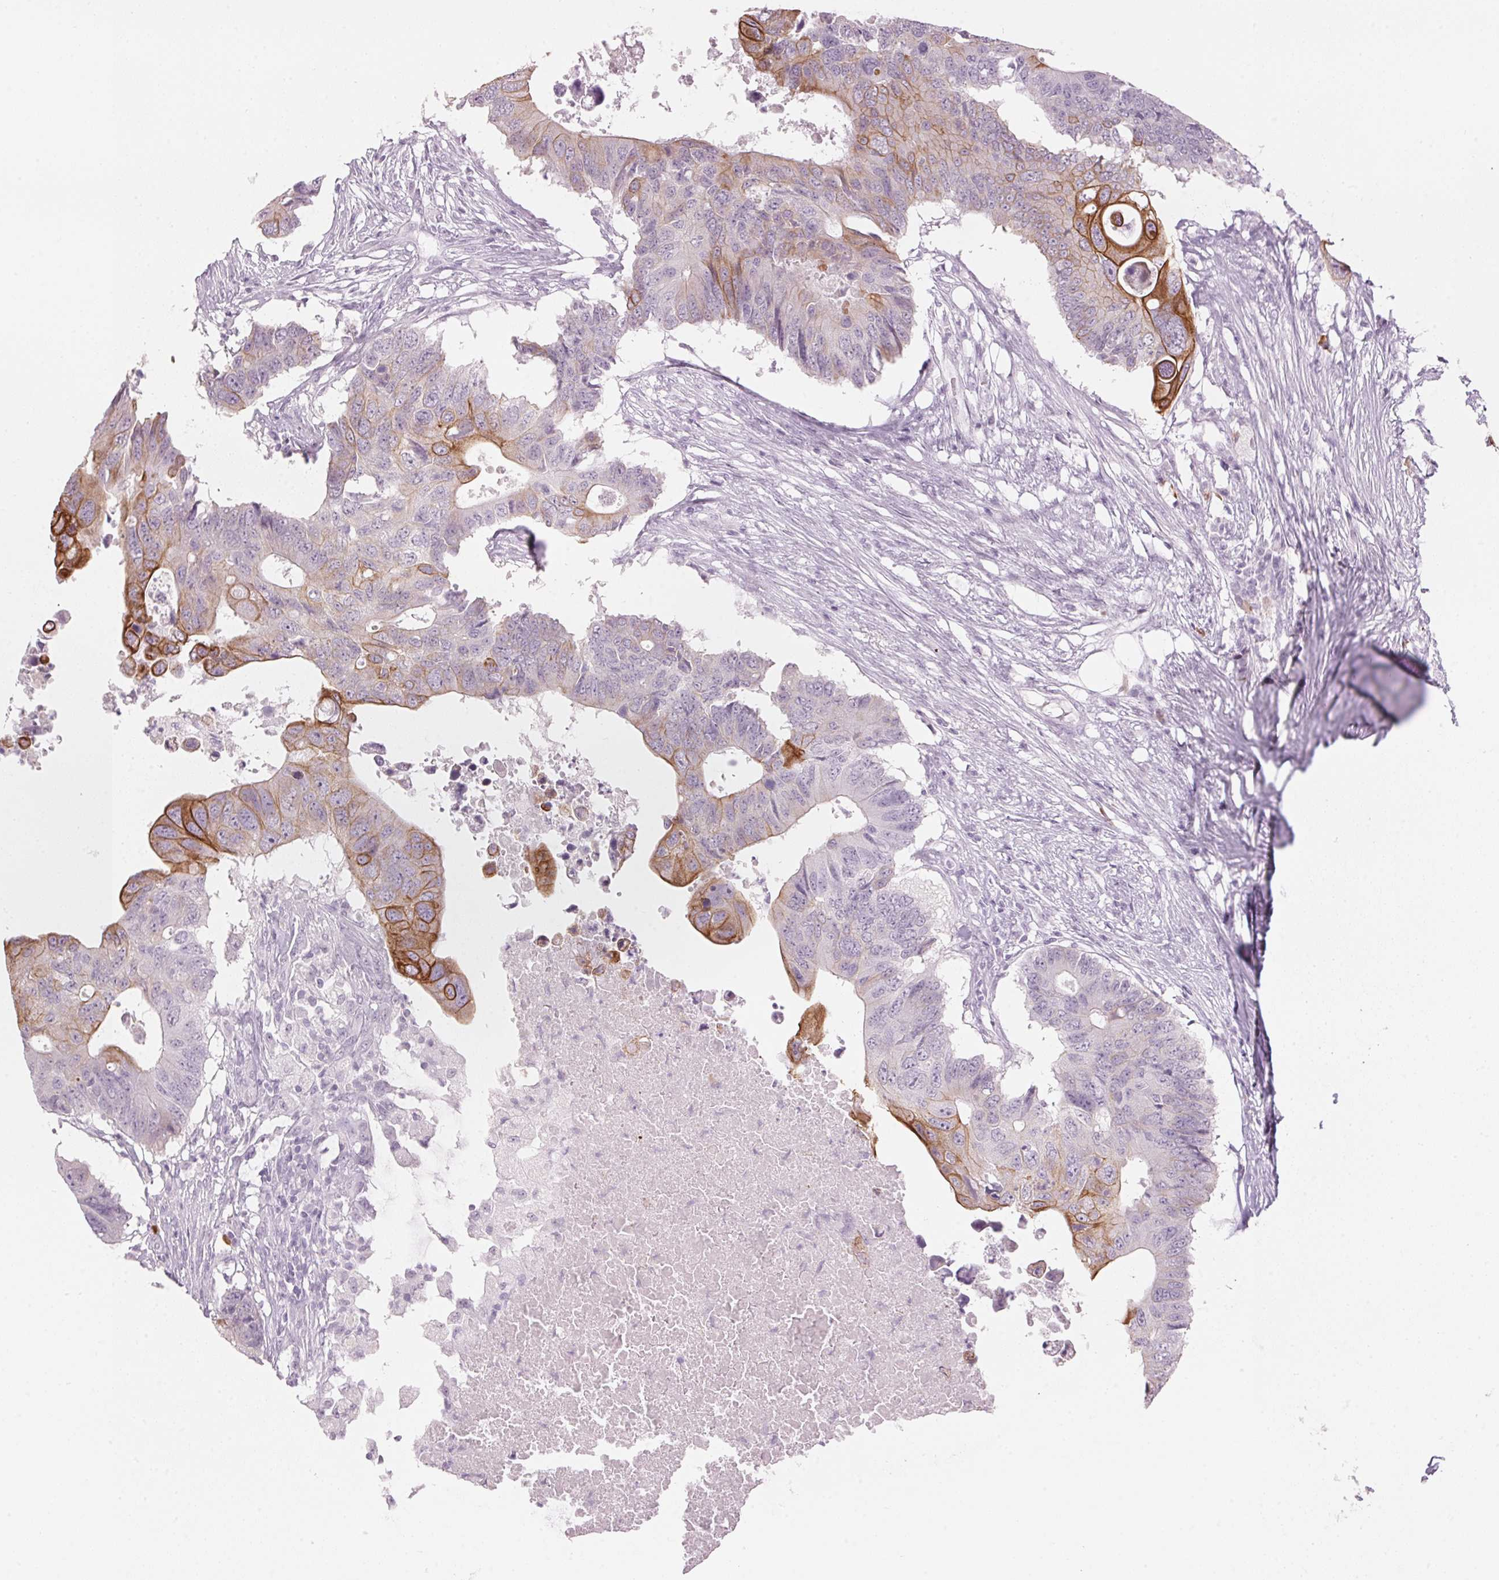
{"staining": {"intensity": "moderate", "quantity": "<25%", "location": "cytoplasmic/membranous"}, "tissue": "colorectal cancer", "cell_type": "Tumor cells", "image_type": "cancer", "snomed": [{"axis": "morphology", "description": "Adenocarcinoma, NOS"}, {"axis": "topography", "description": "Colon"}], "caption": "A micrograph showing moderate cytoplasmic/membranous staining in about <25% of tumor cells in colorectal adenocarcinoma, as visualized by brown immunohistochemical staining.", "gene": "SCTR", "patient": {"sex": "male", "age": 71}}